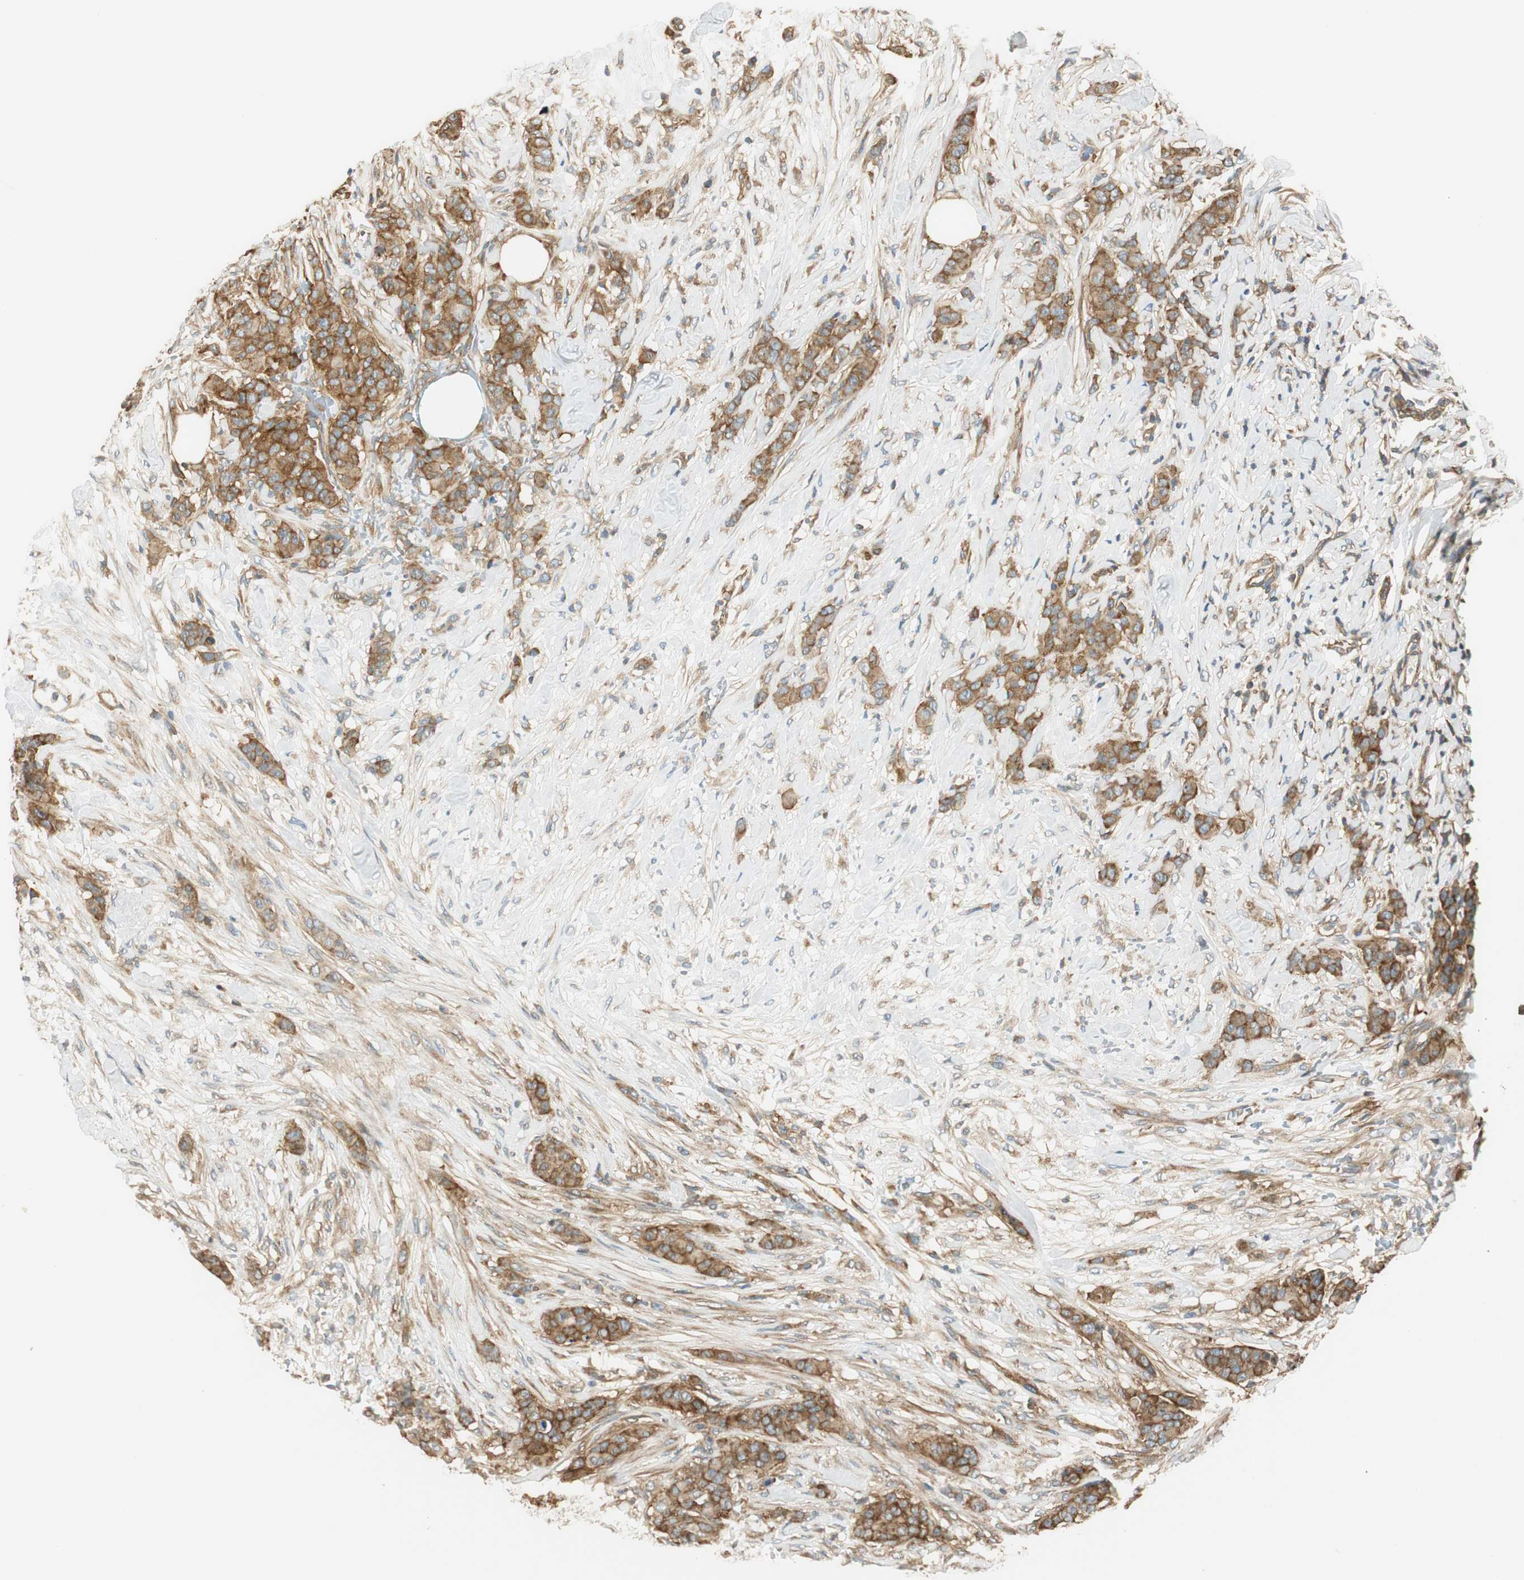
{"staining": {"intensity": "strong", "quantity": ">75%", "location": "cytoplasmic/membranous"}, "tissue": "breast cancer", "cell_type": "Tumor cells", "image_type": "cancer", "snomed": [{"axis": "morphology", "description": "Duct carcinoma"}, {"axis": "topography", "description": "Breast"}], "caption": "An immunohistochemistry (IHC) histopathology image of tumor tissue is shown. Protein staining in brown shows strong cytoplasmic/membranous positivity in breast cancer (infiltrating ductal carcinoma) within tumor cells.", "gene": "PI4K2B", "patient": {"sex": "female", "age": 40}}